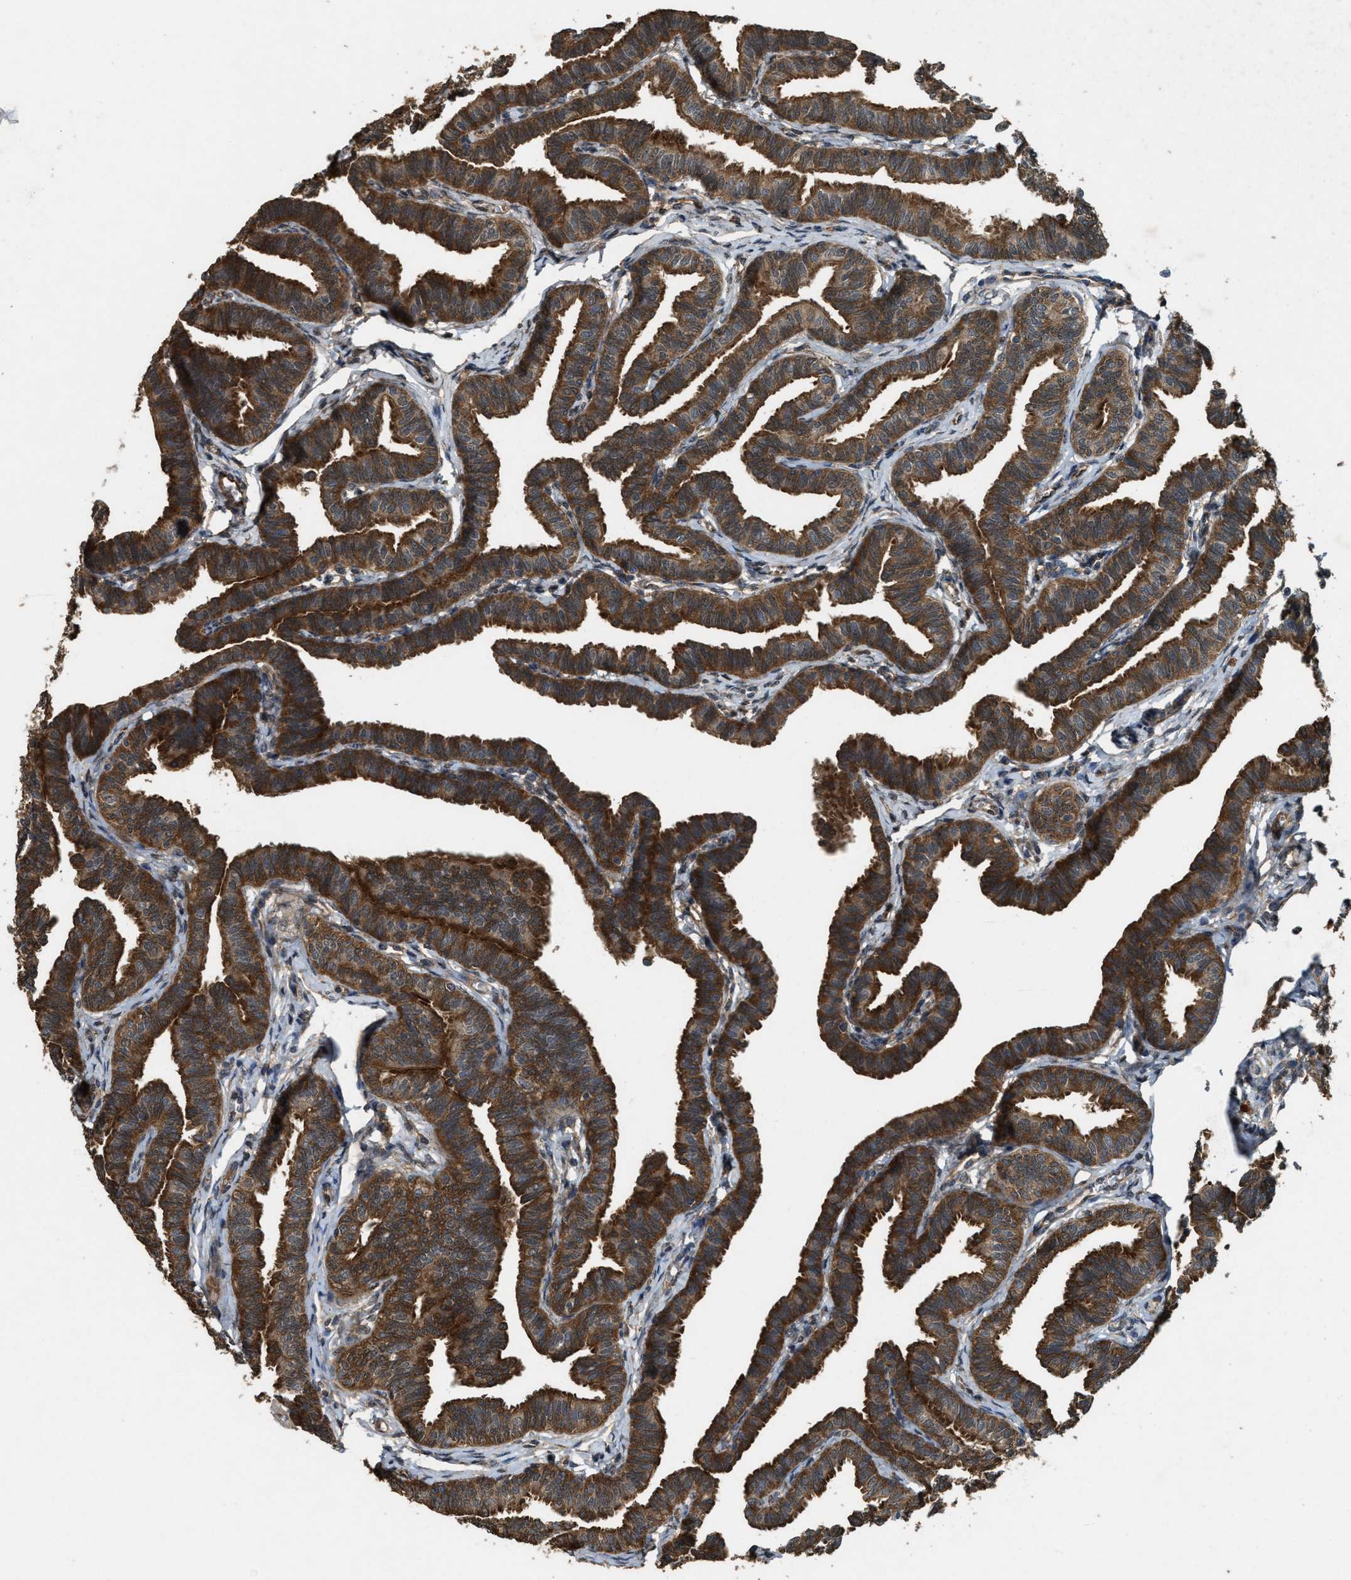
{"staining": {"intensity": "strong", "quantity": ">75%", "location": "cytoplasmic/membranous"}, "tissue": "fallopian tube", "cell_type": "Glandular cells", "image_type": "normal", "snomed": [{"axis": "morphology", "description": "Normal tissue, NOS"}, {"axis": "topography", "description": "Fallopian tube"}, {"axis": "topography", "description": "Ovary"}], "caption": "Fallopian tube stained with DAB immunohistochemistry (IHC) exhibits high levels of strong cytoplasmic/membranous expression in approximately >75% of glandular cells.", "gene": "ARHGEF5", "patient": {"sex": "female", "age": 23}}